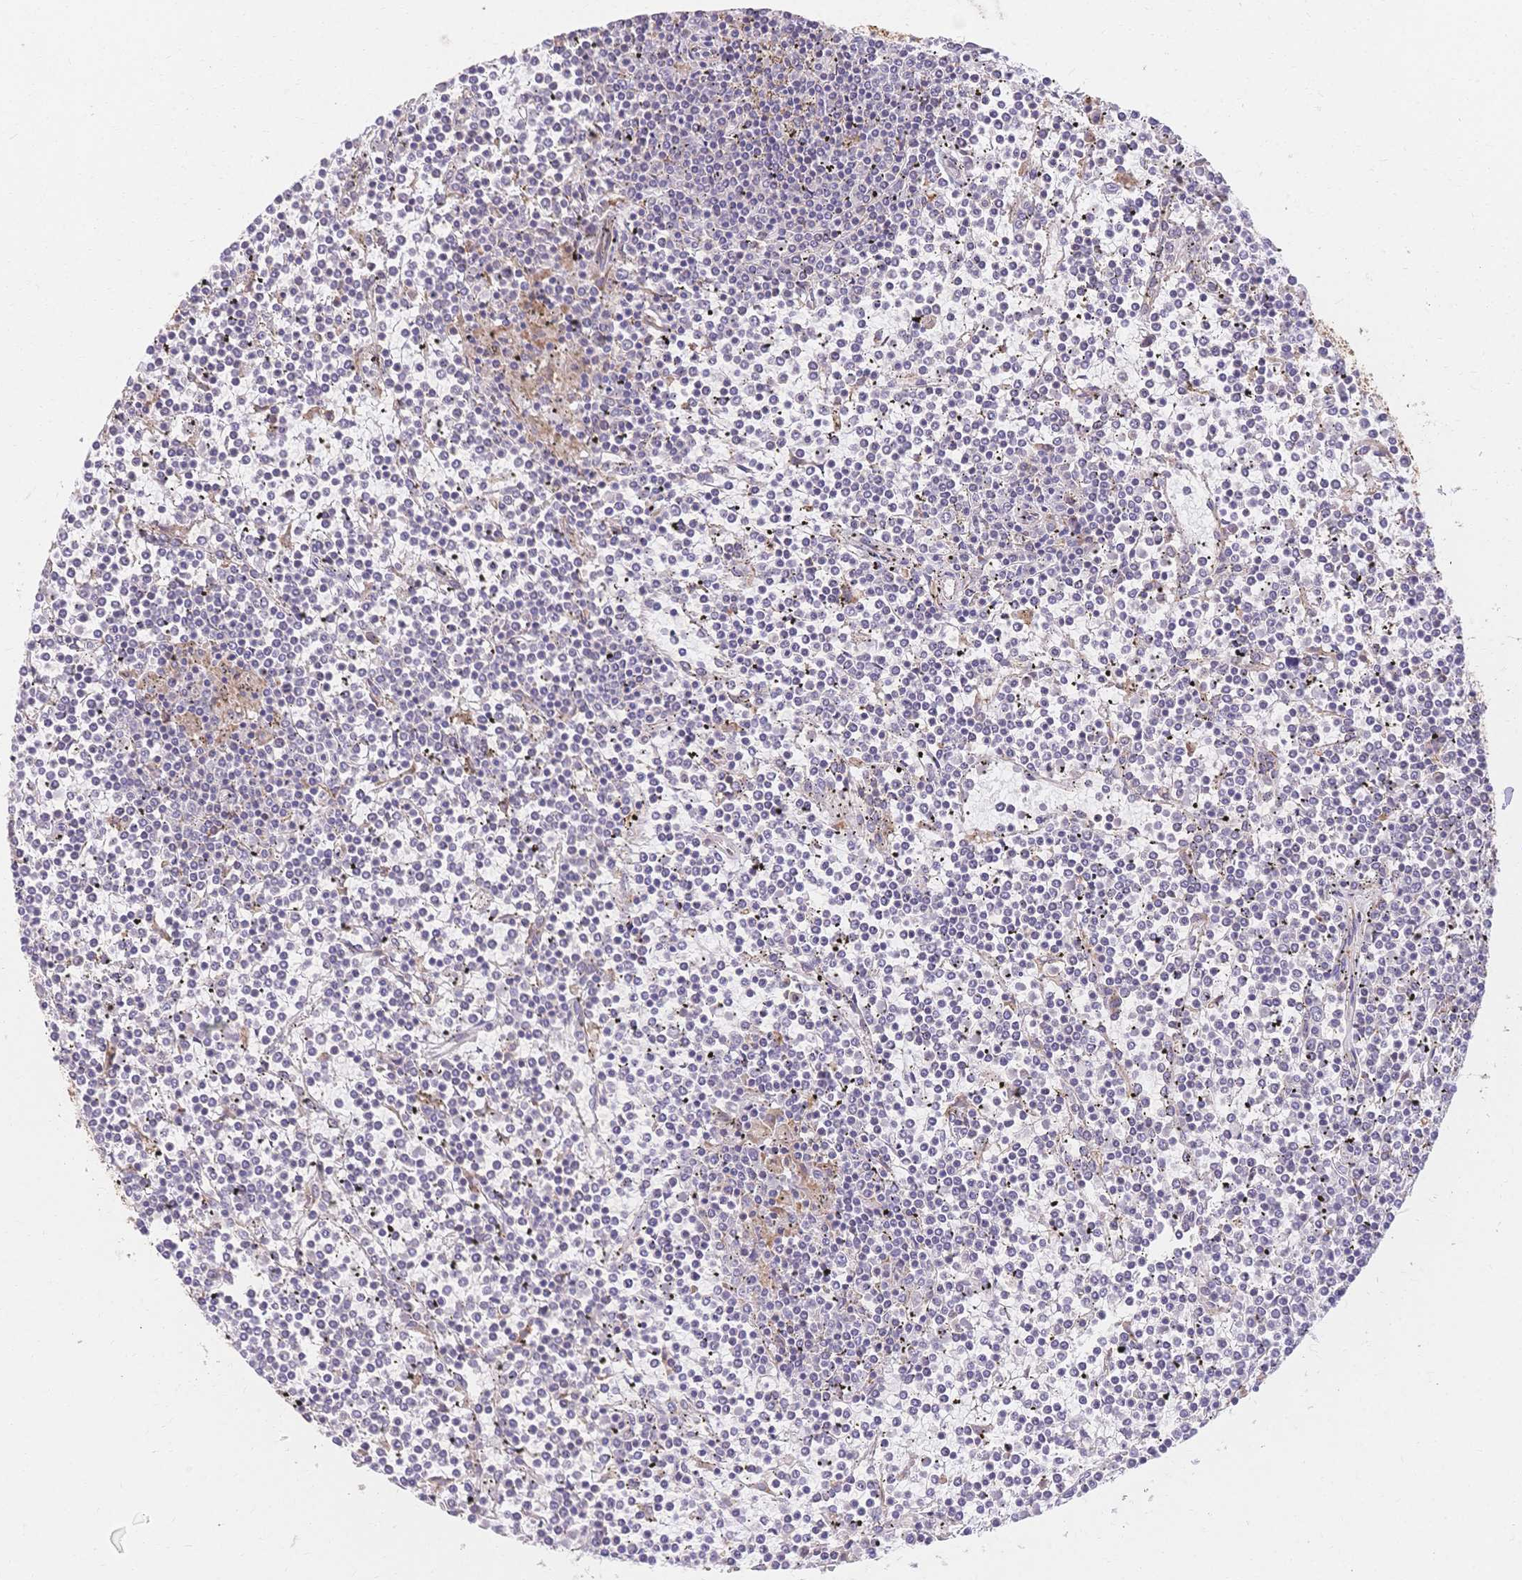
{"staining": {"intensity": "negative", "quantity": "none", "location": "none"}, "tissue": "lymphoma", "cell_type": "Tumor cells", "image_type": "cancer", "snomed": [{"axis": "morphology", "description": "Malignant lymphoma, non-Hodgkin's type, Low grade"}, {"axis": "topography", "description": "Spleen"}], "caption": "Tumor cells show no significant protein staining in malignant lymphoma, non-Hodgkin's type (low-grade).", "gene": "HS3ST5", "patient": {"sex": "female", "age": 19}}